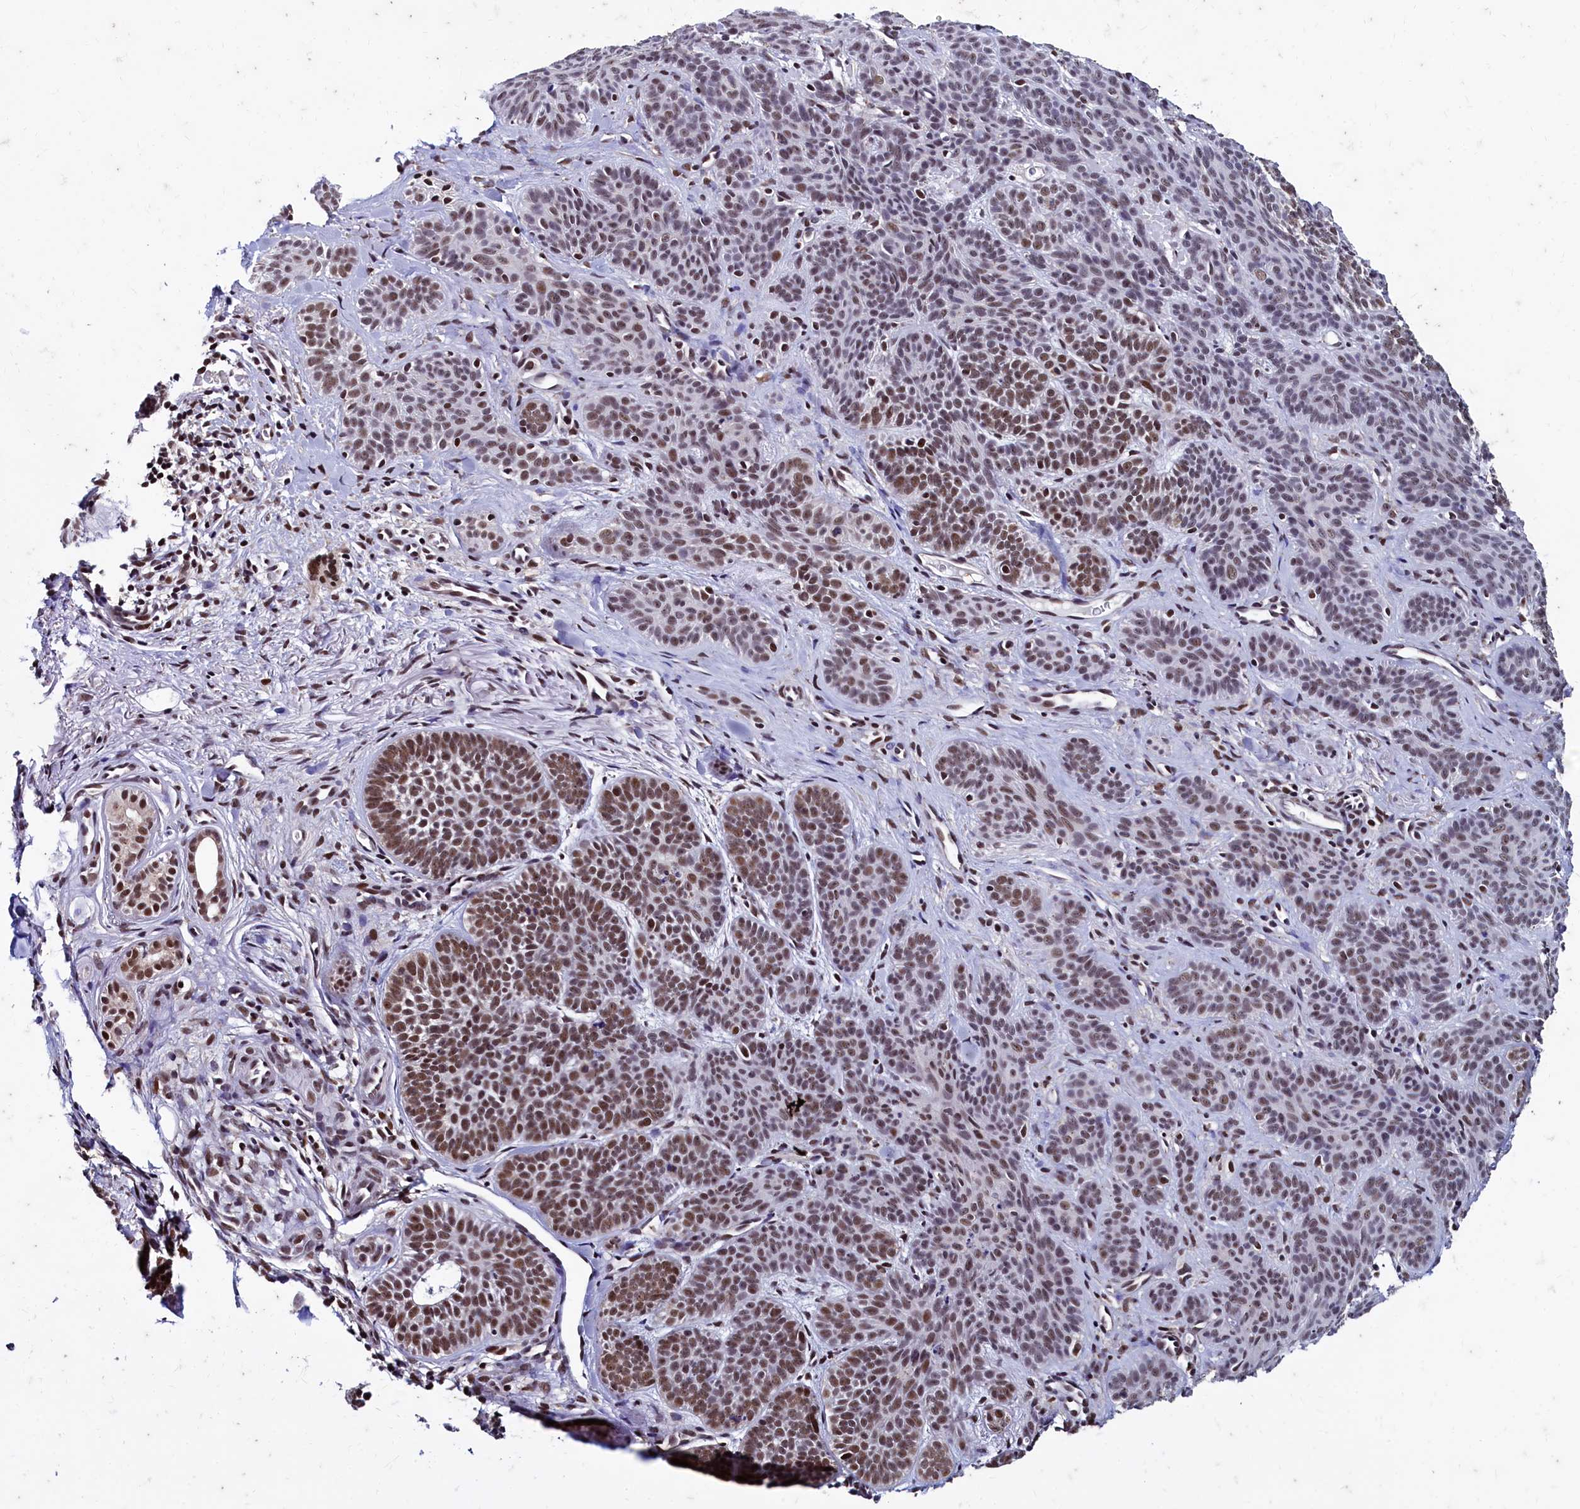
{"staining": {"intensity": "moderate", "quantity": "25%-75%", "location": "nuclear"}, "tissue": "skin cancer", "cell_type": "Tumor cells", "image_type": "cancer", "snomed": [{"axis": "morphology", "description": "Basal cell carcinoma"}, {"axis": "topography", "description": "Skin"}], "caption": "Immunohistochemistry (IHC) (DAB (3,3'-diaminobenzidine)) staining of basal cell carcinoma (skin) demonstrates moderate nuclear protein positivity in approximately 25%-75% of tumor cells. Immunohistochemistry (IHC) stains the protein of interest in brown and the nuclei are stained blue.", "gene": "CPSF7", "patient": {"sex": "male", "age": 85}}